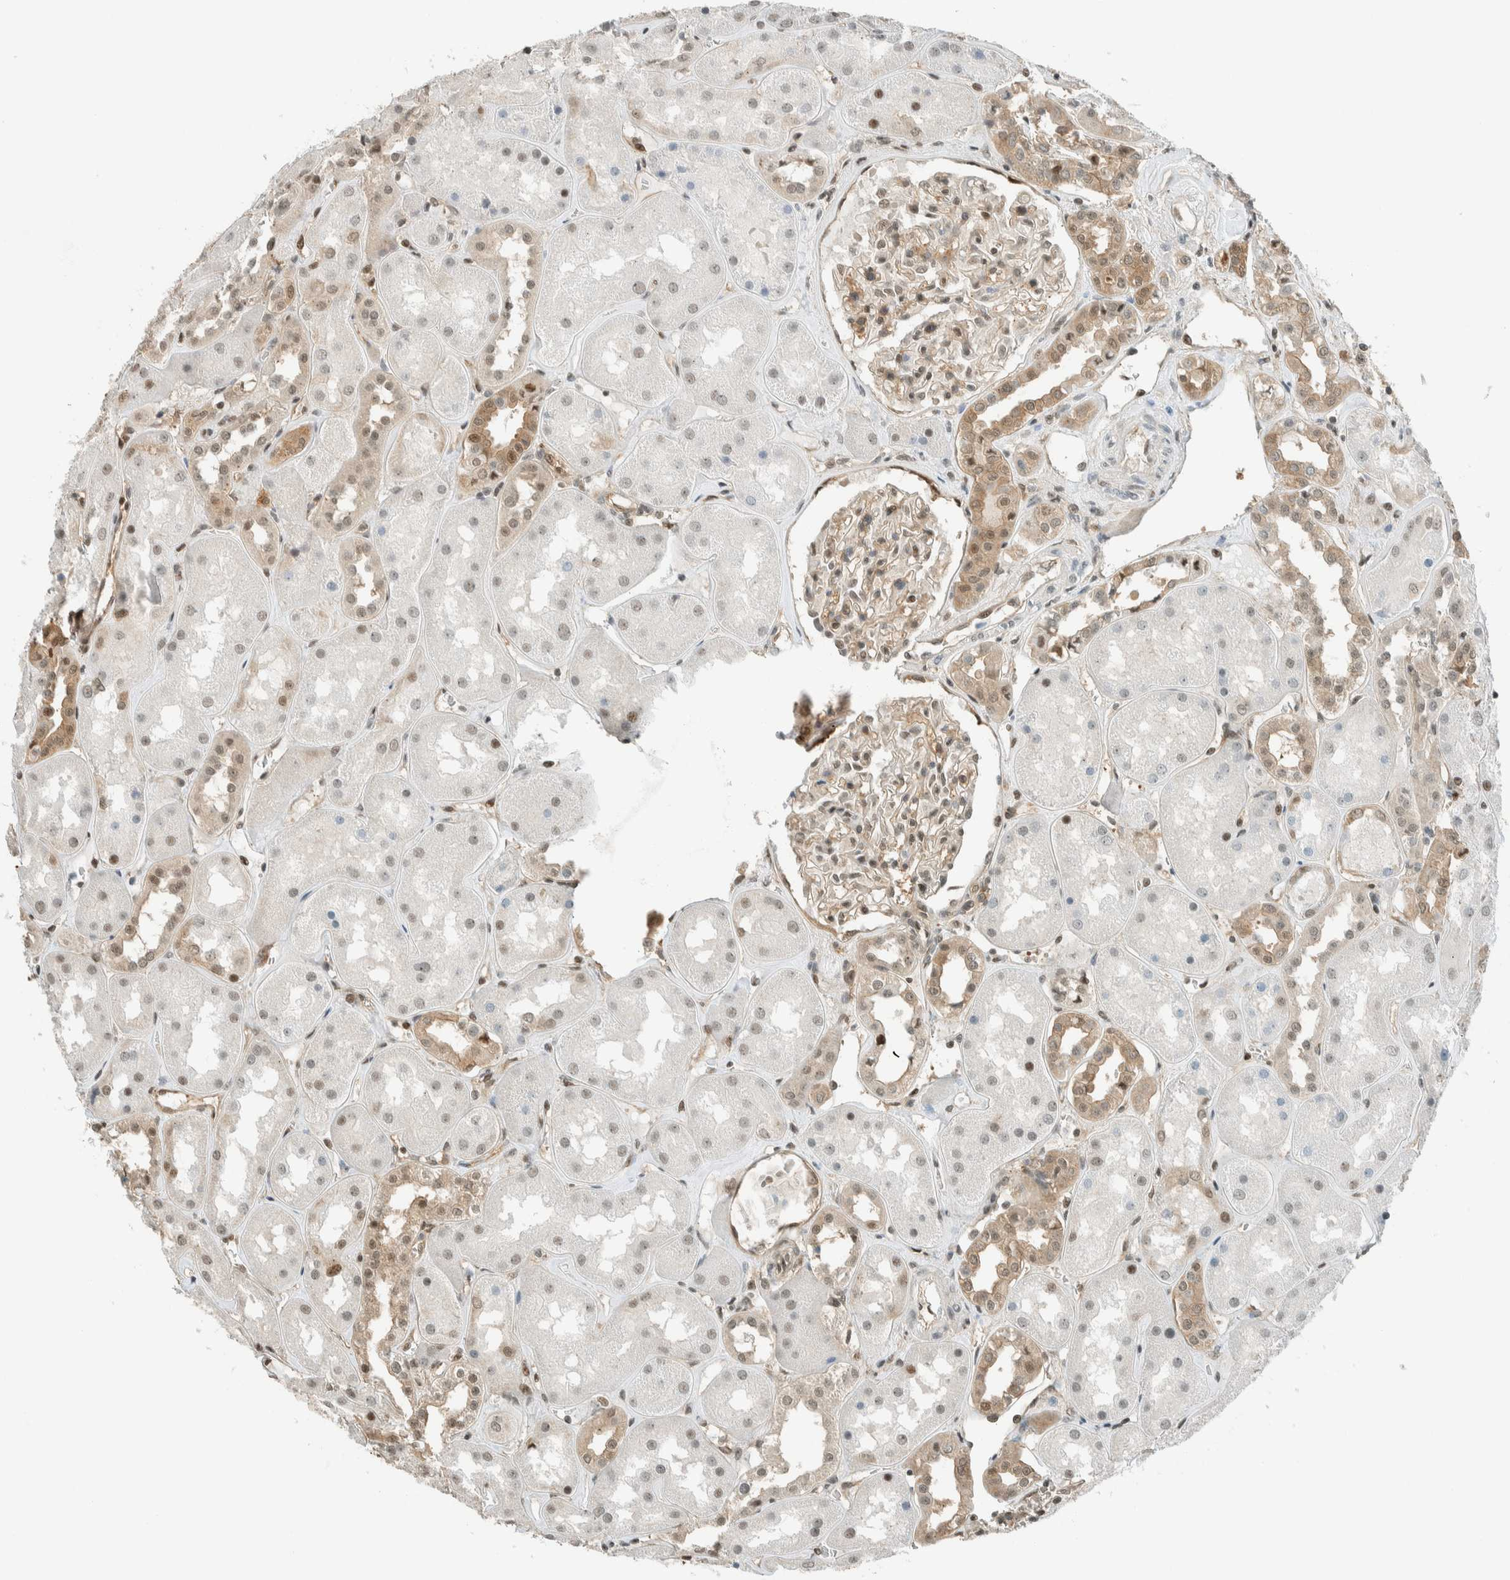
{"staining": {"intensity": "moderate", "quantity": "25%-75%", "location": "cytoplasmic/membranous,nuclear"}, "tissue": "kidney", "cell_type": "Cells in glomeruli", "image_type": "normal", "snomed": [{"axis": "morphology", "description": "Normal tissue, NOS"}, {"axis": "topography", "description": "Kidney"}], "caption": "High-power microscopy captured an immunohistochemistry photomicrograph of unremarkable kidney, revealing moderate cytoplasmic/membranous,nuclear staining in approximately 25%-75% of cells in glomeruli.", "gene": "NIBAN2", "patient": {"sex": "male", "age": 70}}